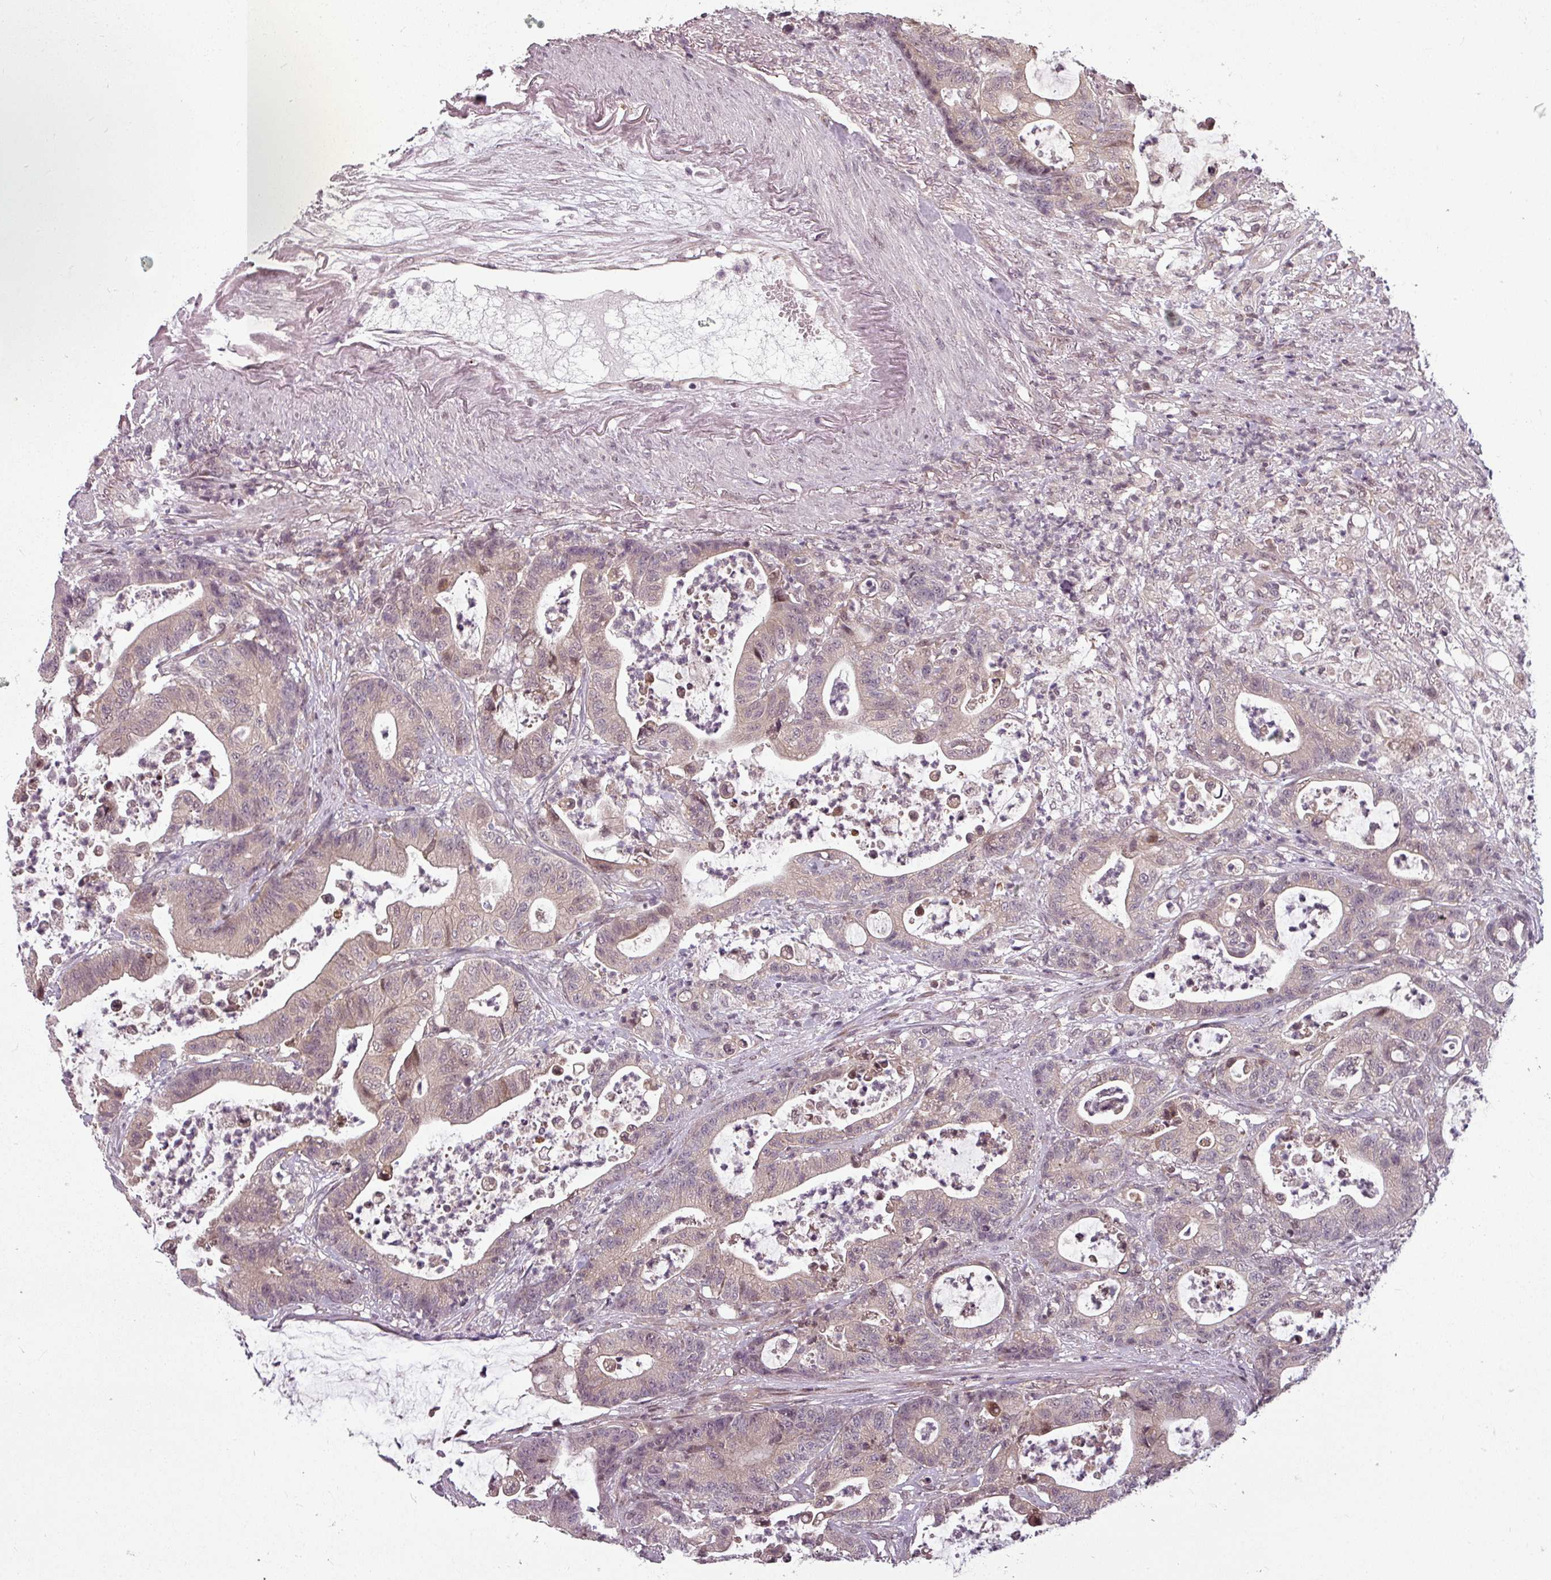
{"staining": {"intensity": "weak", "quantity": "25%-75%", "location": "cytoplasmic/membranous"}, "tissue": "colorectal cancer", "cell_type": "Tumor cells", "image_type": "cancer", "snomed": [{"axis": "morphology", "description": "Adenocarcinoma, NOS"}, {"axis": "topography", "description": "Colon"}], "caption": "Immunohistochemistry (DAB) staining of colorectal cancer displays weak cytoplasmic/membranous protein staining in about 25%-75% of tumor cells.", "gene": "CLIC1", "patient": {"sex": "female", "age": 84}}